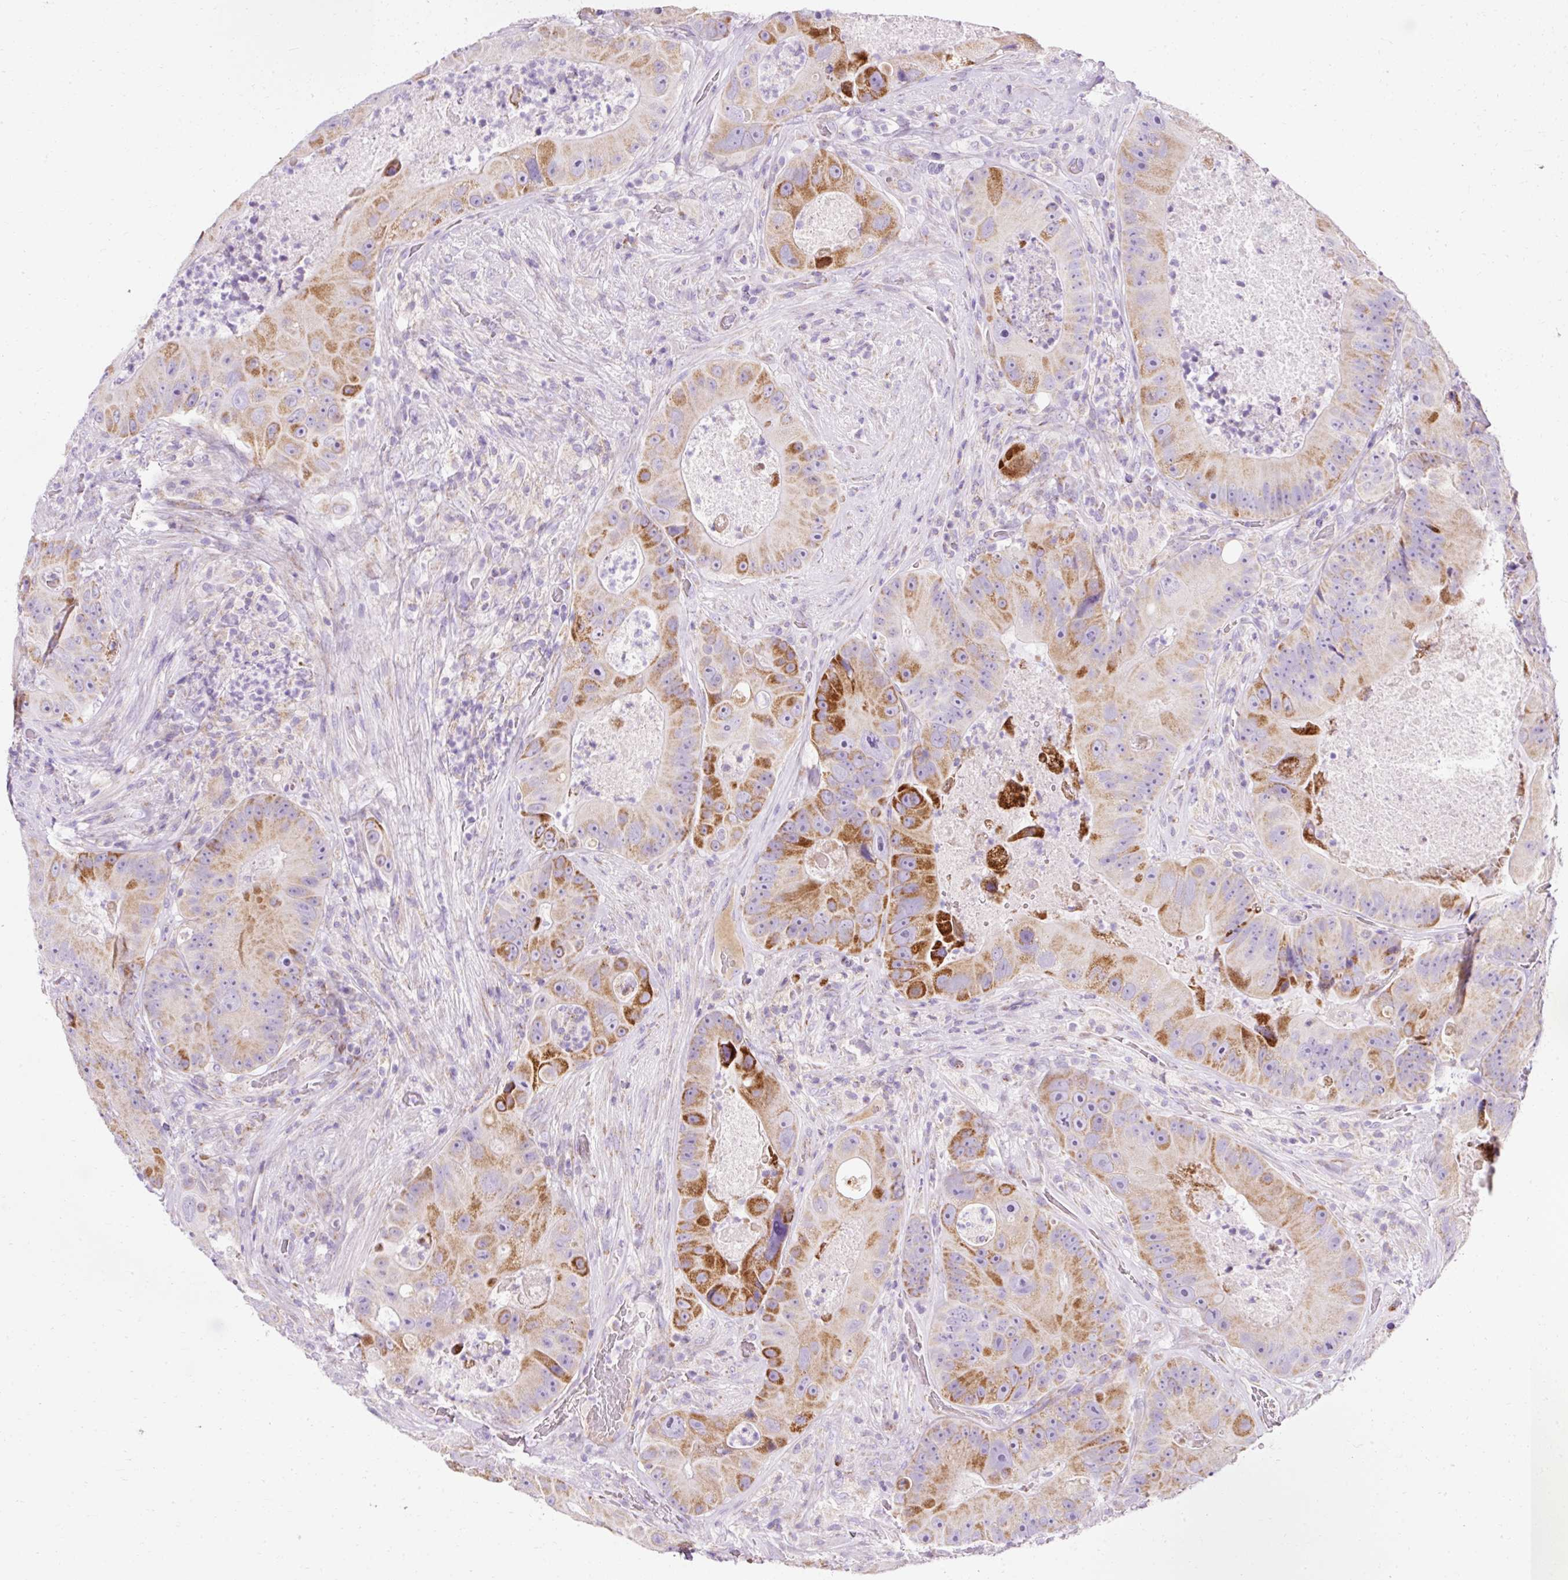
{"staining": {"intensity": "moderate", "quantity": "25%-75%", "location": "cytoplasmic/membranous"}, "tissue": "colorectal cancer", "cell_type": "Tumor cells", "image_type": "cancer", "snomed": [{"axis": "morphology", "description": "Adenocarcinoma, NOS"}, {"axis": "topography", "description": "Colon"}], "caption": "Colorectal cancer tissue reveals moderate cytoplasmic/membranous expression in approximately 25%-75% of tumor cells", "gene": "PLPP2", "patient": {"sex": "female", "age": 86}}